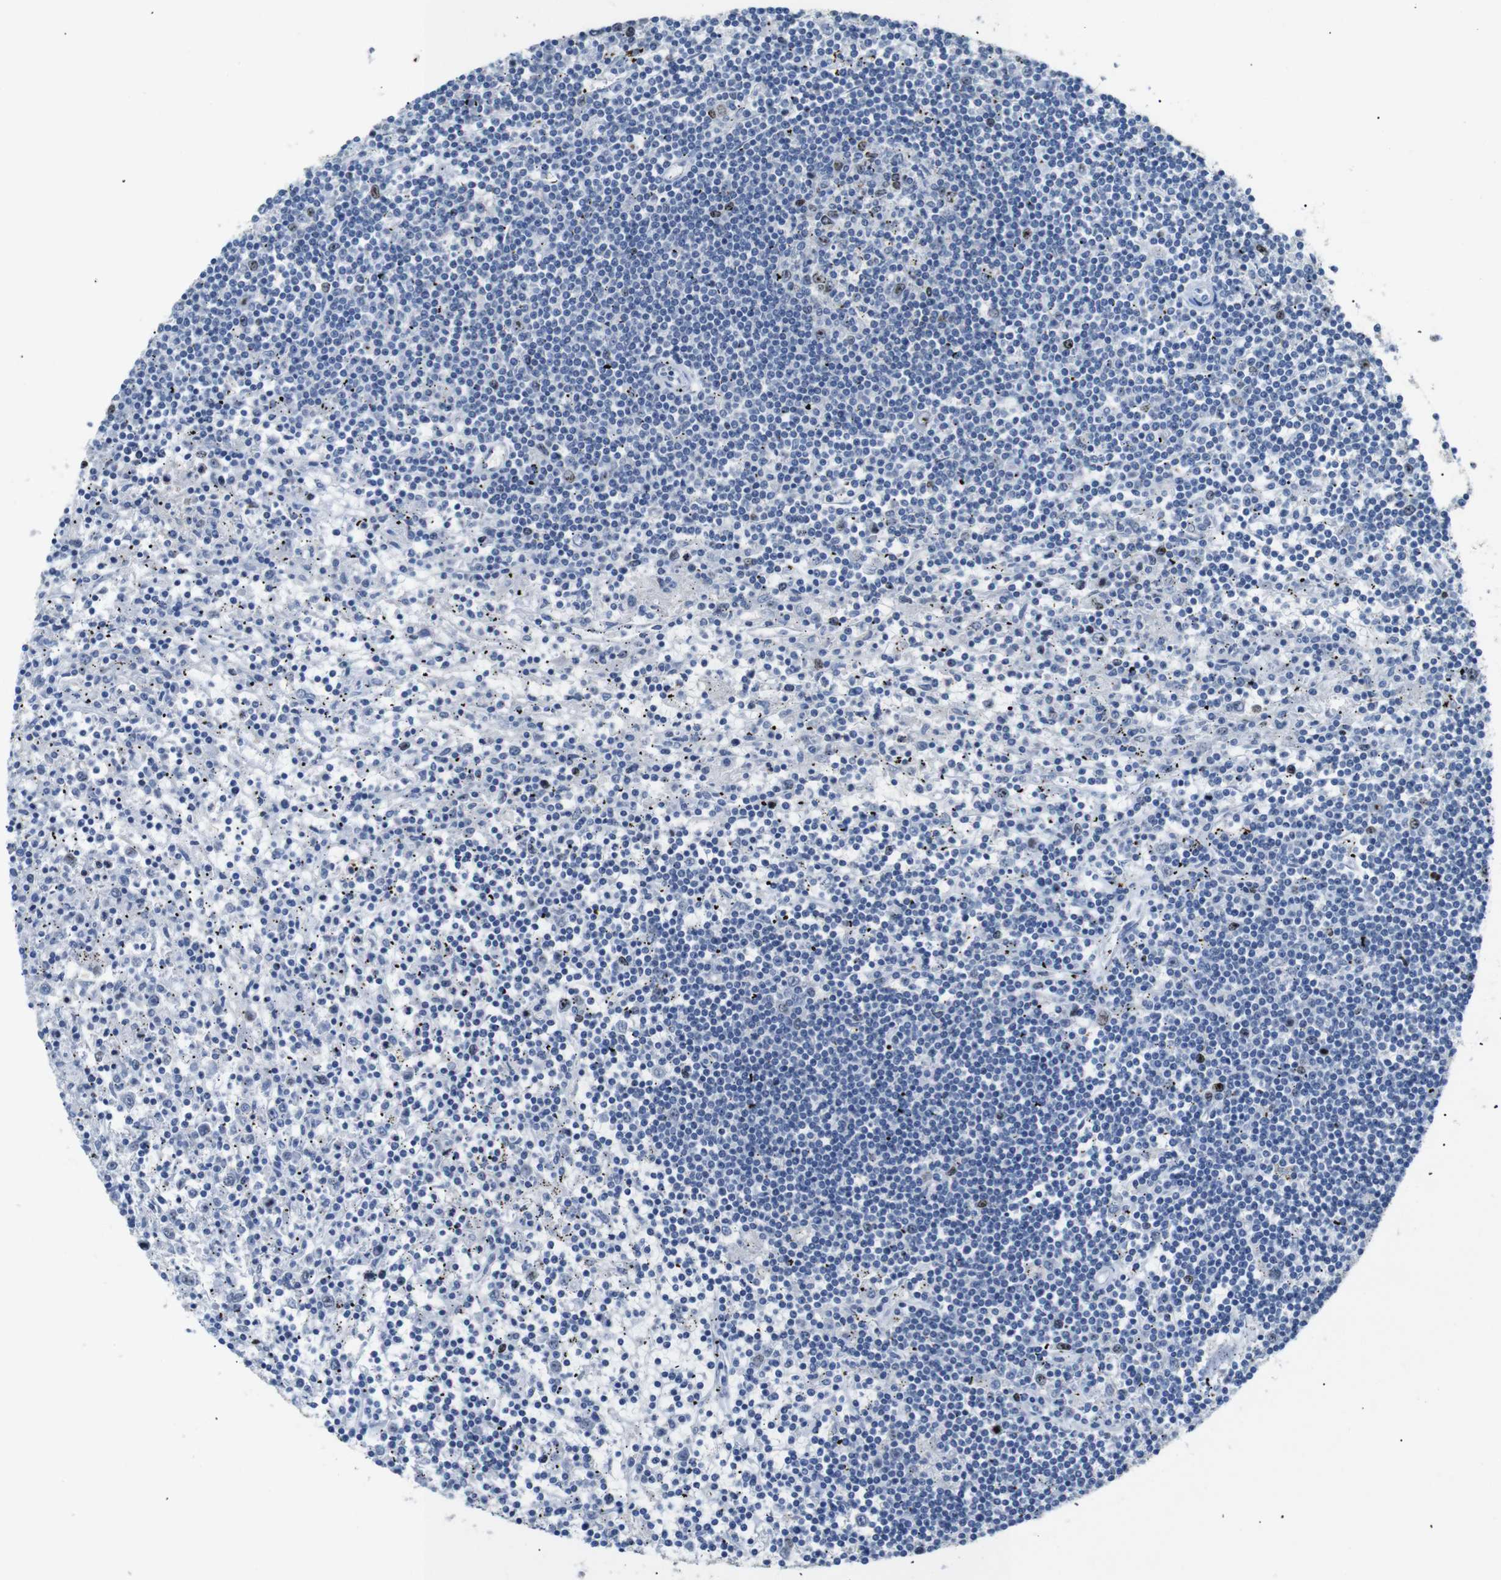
{"staining": {"intensity": "moderate", "quantity": "<25%", "location": "nuclear"}, "tissue": "lymphoma", "cell_type": "Tumor cells", "image_type": "cancer", "snomed": [{"axis": "morphology", "description": "Malignant lymphoma, non-Hodgkin's type, Low grade"}, {"axis": "topography", "description": "Spleen"}], "caption": "A micrograph of lymphoma stained for a protein displays moderate nuclear brown staining in tumor cells.", "gene": "INCENP", "patient": {"sex": "male", "age": 76}}